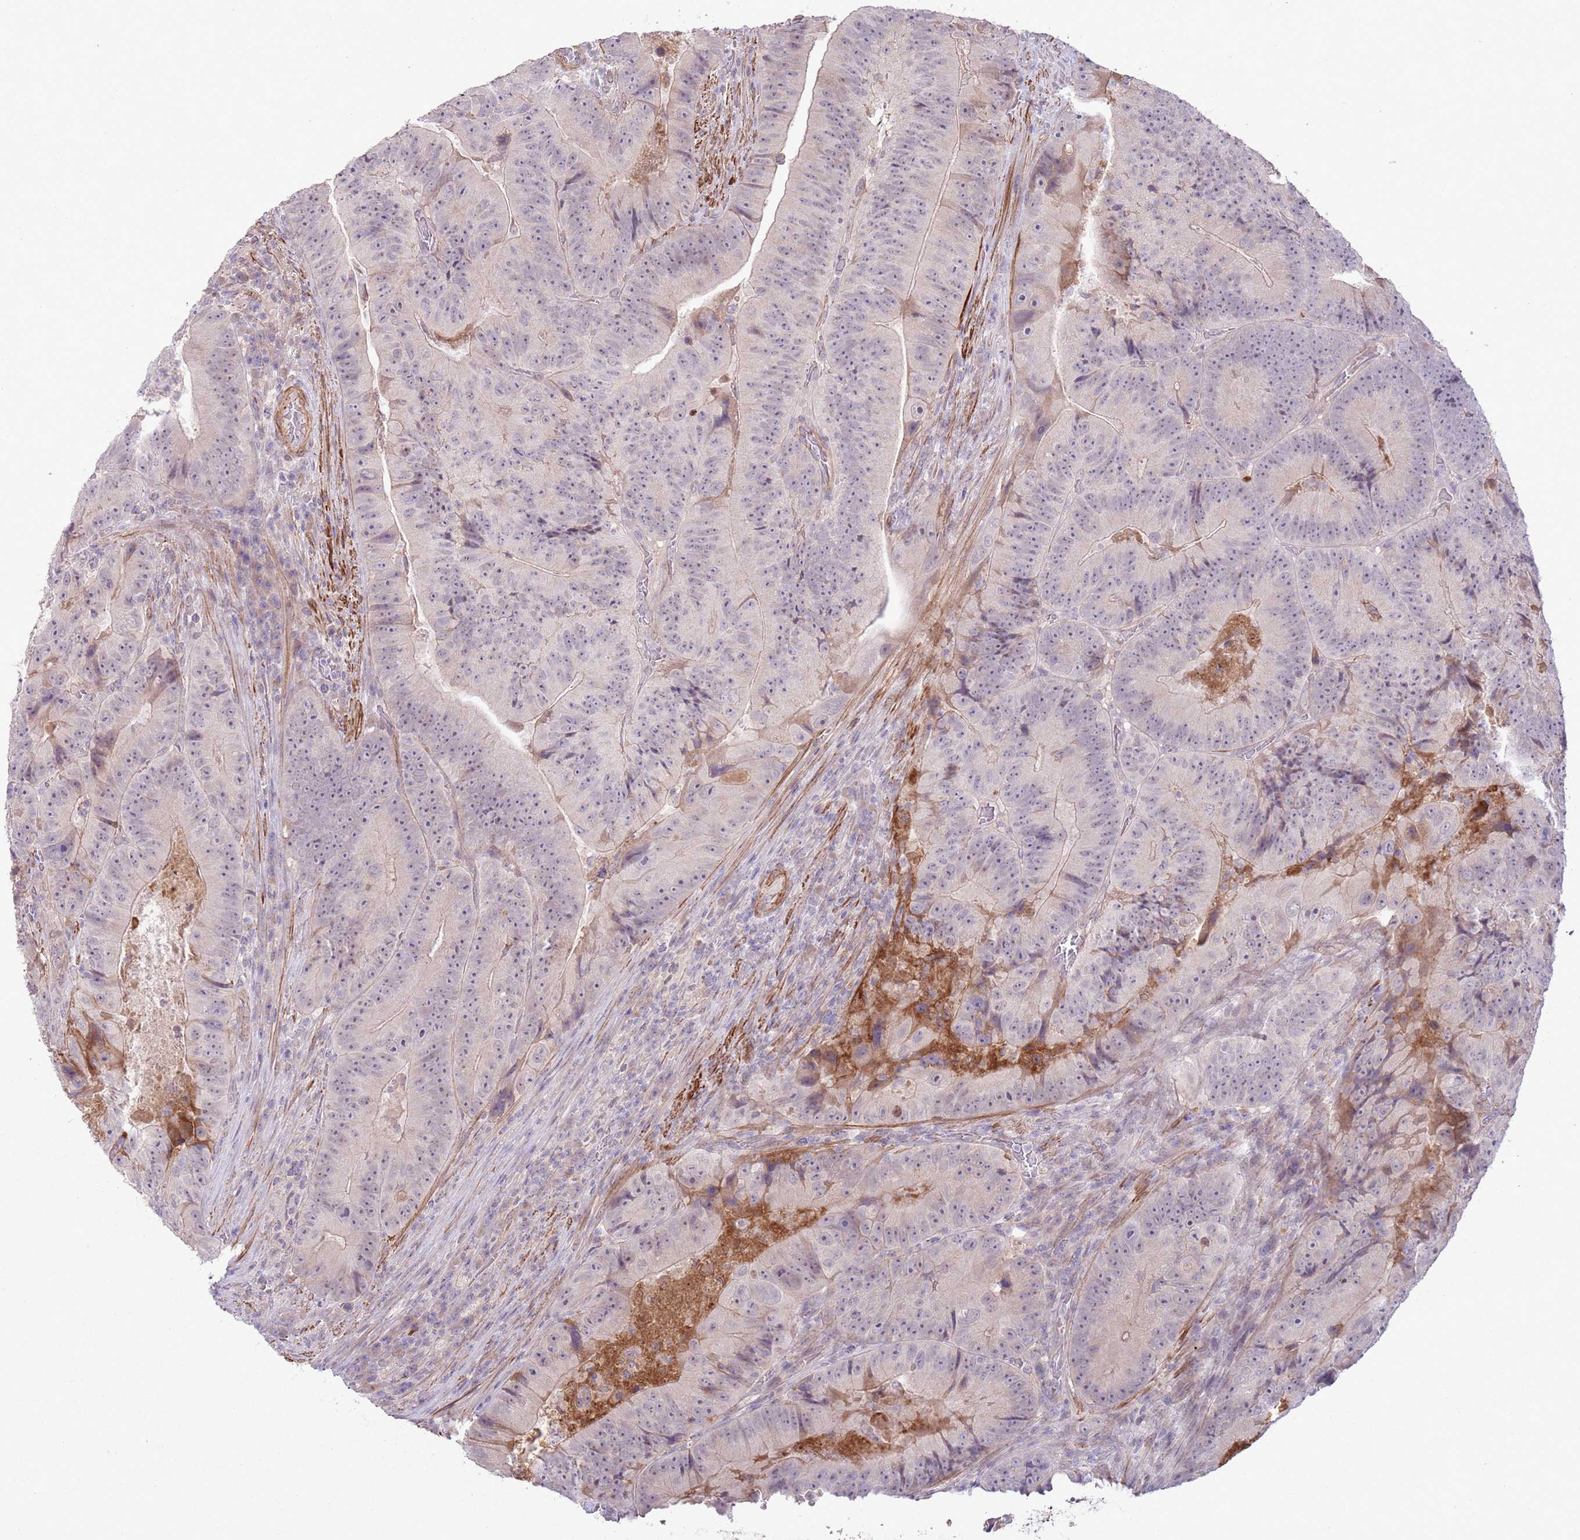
{"staining": {"intensity": "negative", "quantity": "none", "location": "none"}, "tissue": "colorectal cancer", "cell_type": "Tumor cells", "image_type": "cancer", "snomed": [{"axis": "morphology", "description": "Adenocarcinoma, NOS"}, {"axis": "topography", "description": "Colon"}], "caption": "Protein analysis of adenocarcinoma (colorectal) demonstrates no significant positivity in tumor cells.", "gene": "CCNI", "patient": {"sex": "female", "age": 86}}